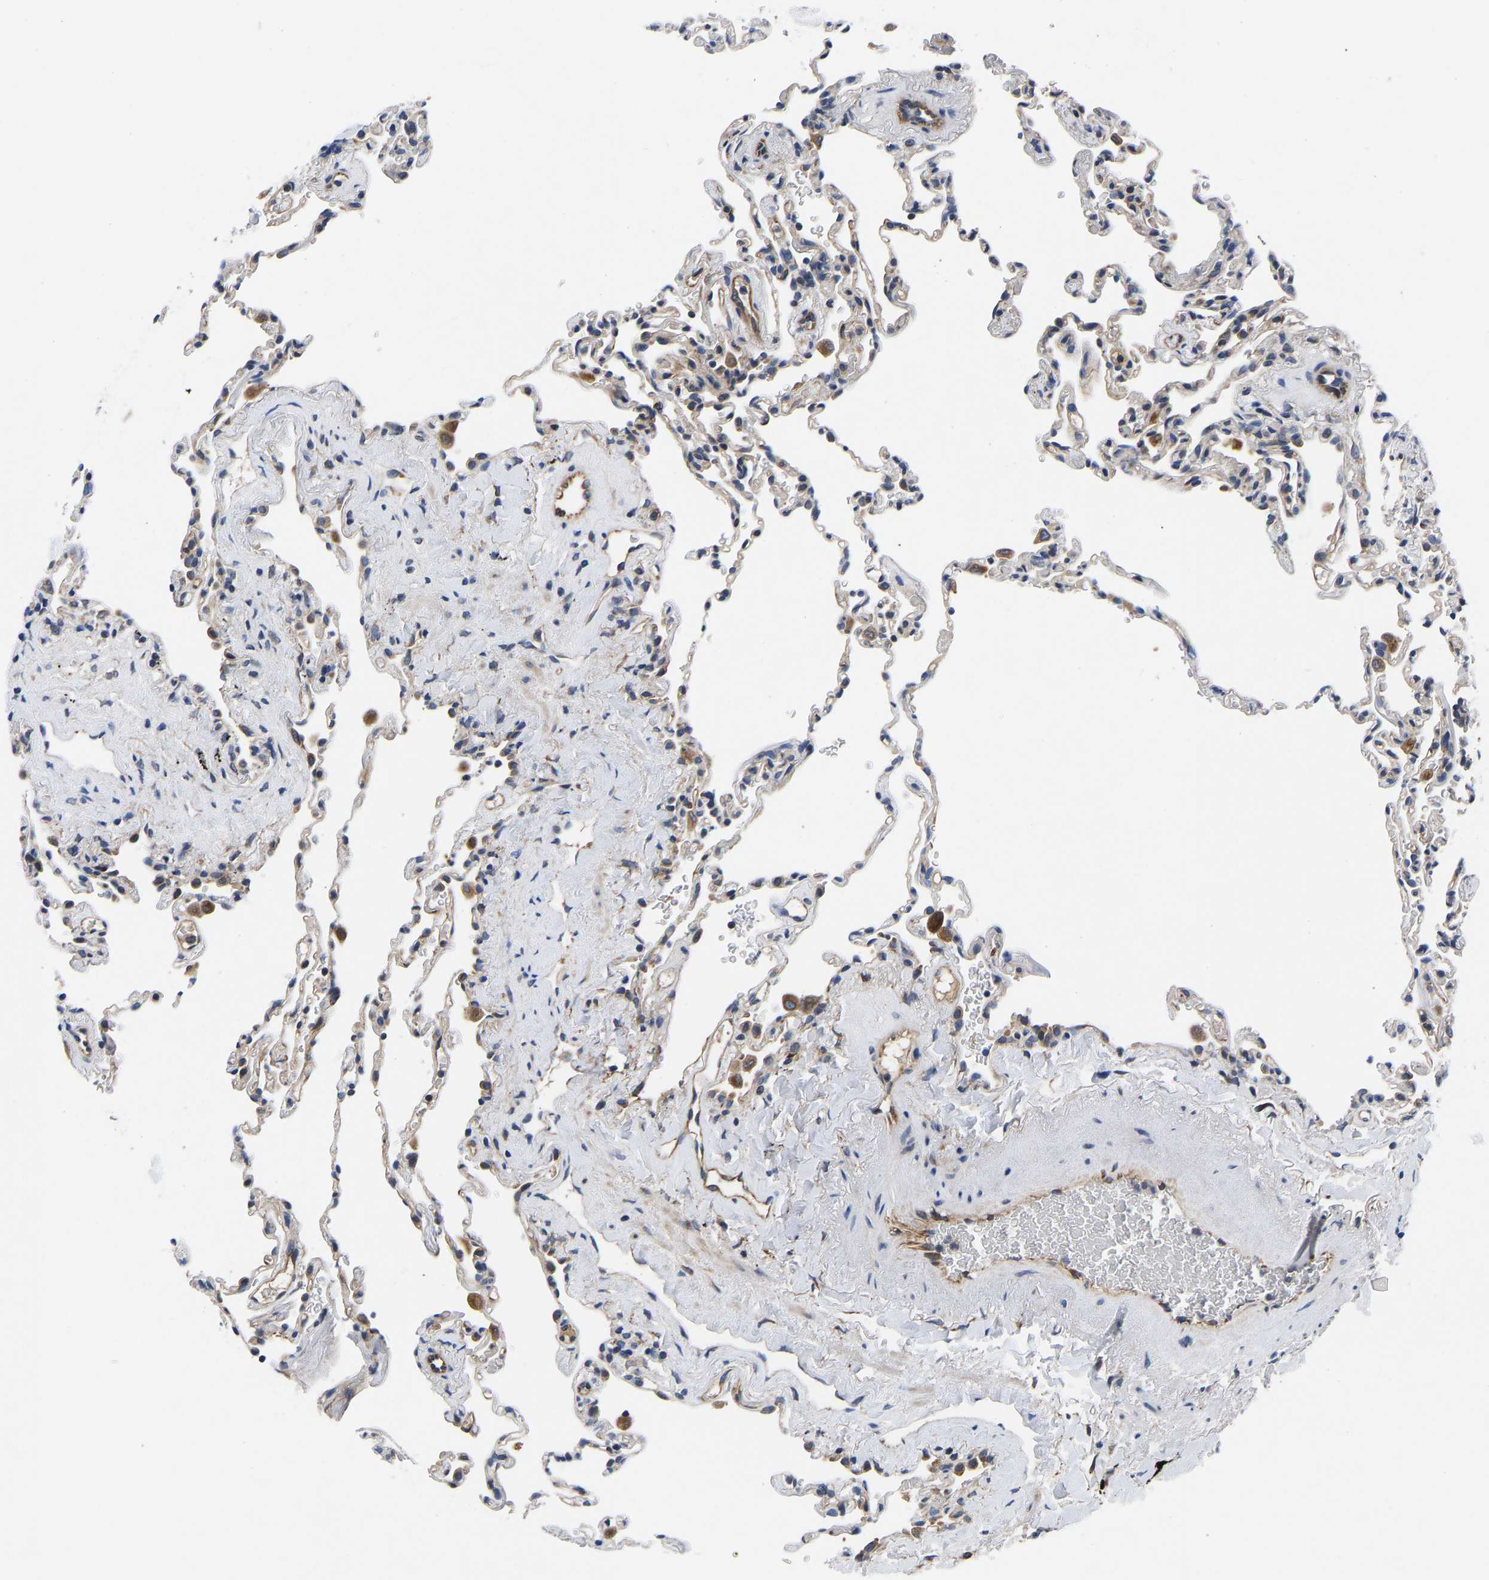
{"staining": {"intensity": "weak", "quantity": "<25%", "location": "cytoplasmic/membranous"}, "tissue": "lung", "cell_type": "Alveolar cells", "image_type": "normal", "snomed": [{"axis": "morphology", "description": "Normal tissue, NOS"}, {"axis": "topography", "description": "Lung"}], "caption": "The photomicrograph reveals no staining of alveolar cells in benign lung. The staining was performed using DAB (3,3'-diaminobenzidine) to visualize the protein expression in brown, while the nuclei were stained in blue with hematoxylin (Magnification: 20x).", "gene": "FRRS1", "patient": {"sex": "male", "age": 59}}